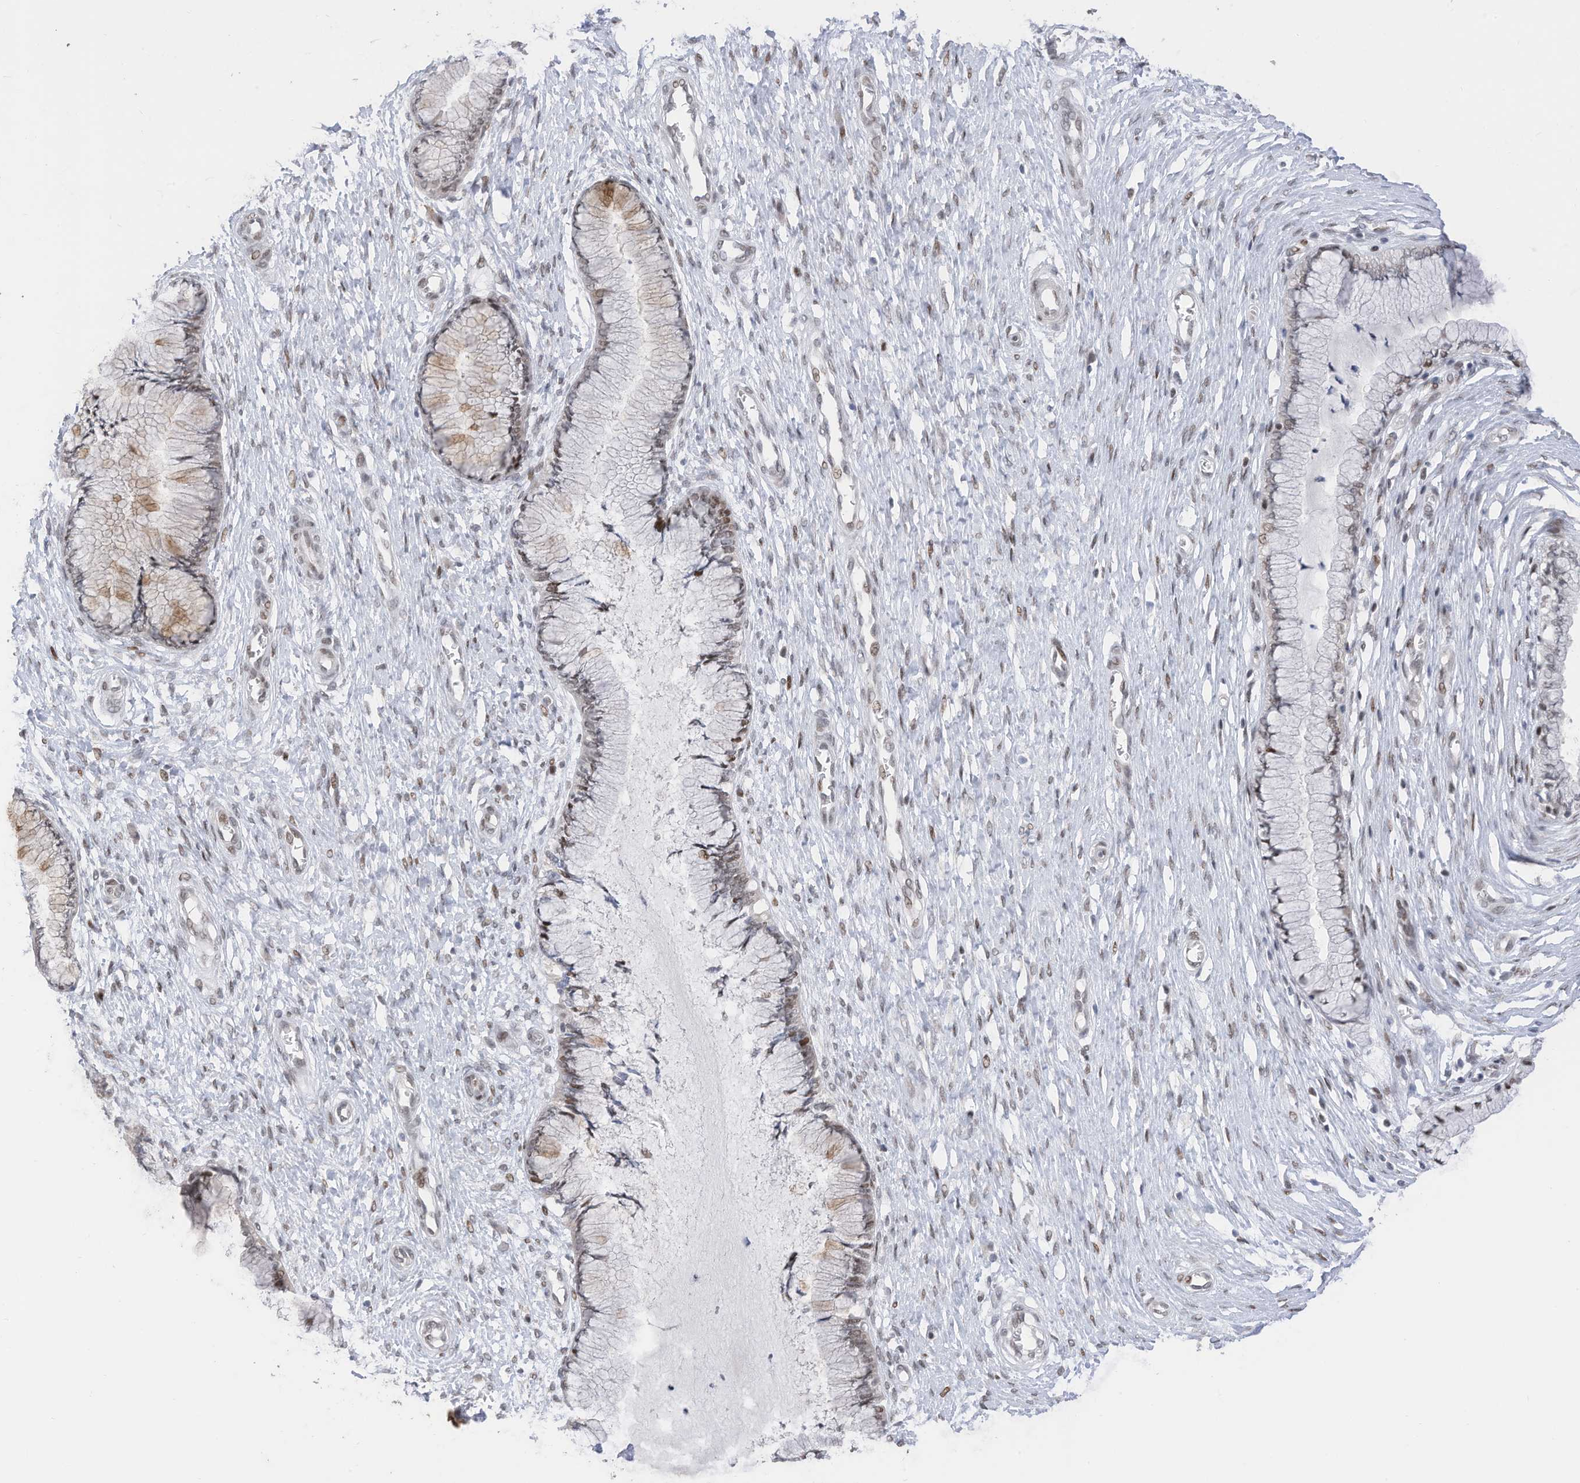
{"staining": {"intensity": "weak", "quantity": "<25%", "location": "nuclear"}, "tissue": "cervix", "cell_type": "Glandular cells", "image_type": "normal", "snomed": [{"axis": "morphology", "description": "Normal tissue, NOS"}, {"axis": "topography", "description": "Cervix"}], "caption": "DAB (3,3'-diaminobenzidine) immunohistochemical staining of unremarkable cervix reveals no significant positivity in glandular cells. (DAB (3,3'-diaminobenzidine) IHC, high magnification).", "gene": "RABL3", "patient": {"sex": "female", "age": 55}}